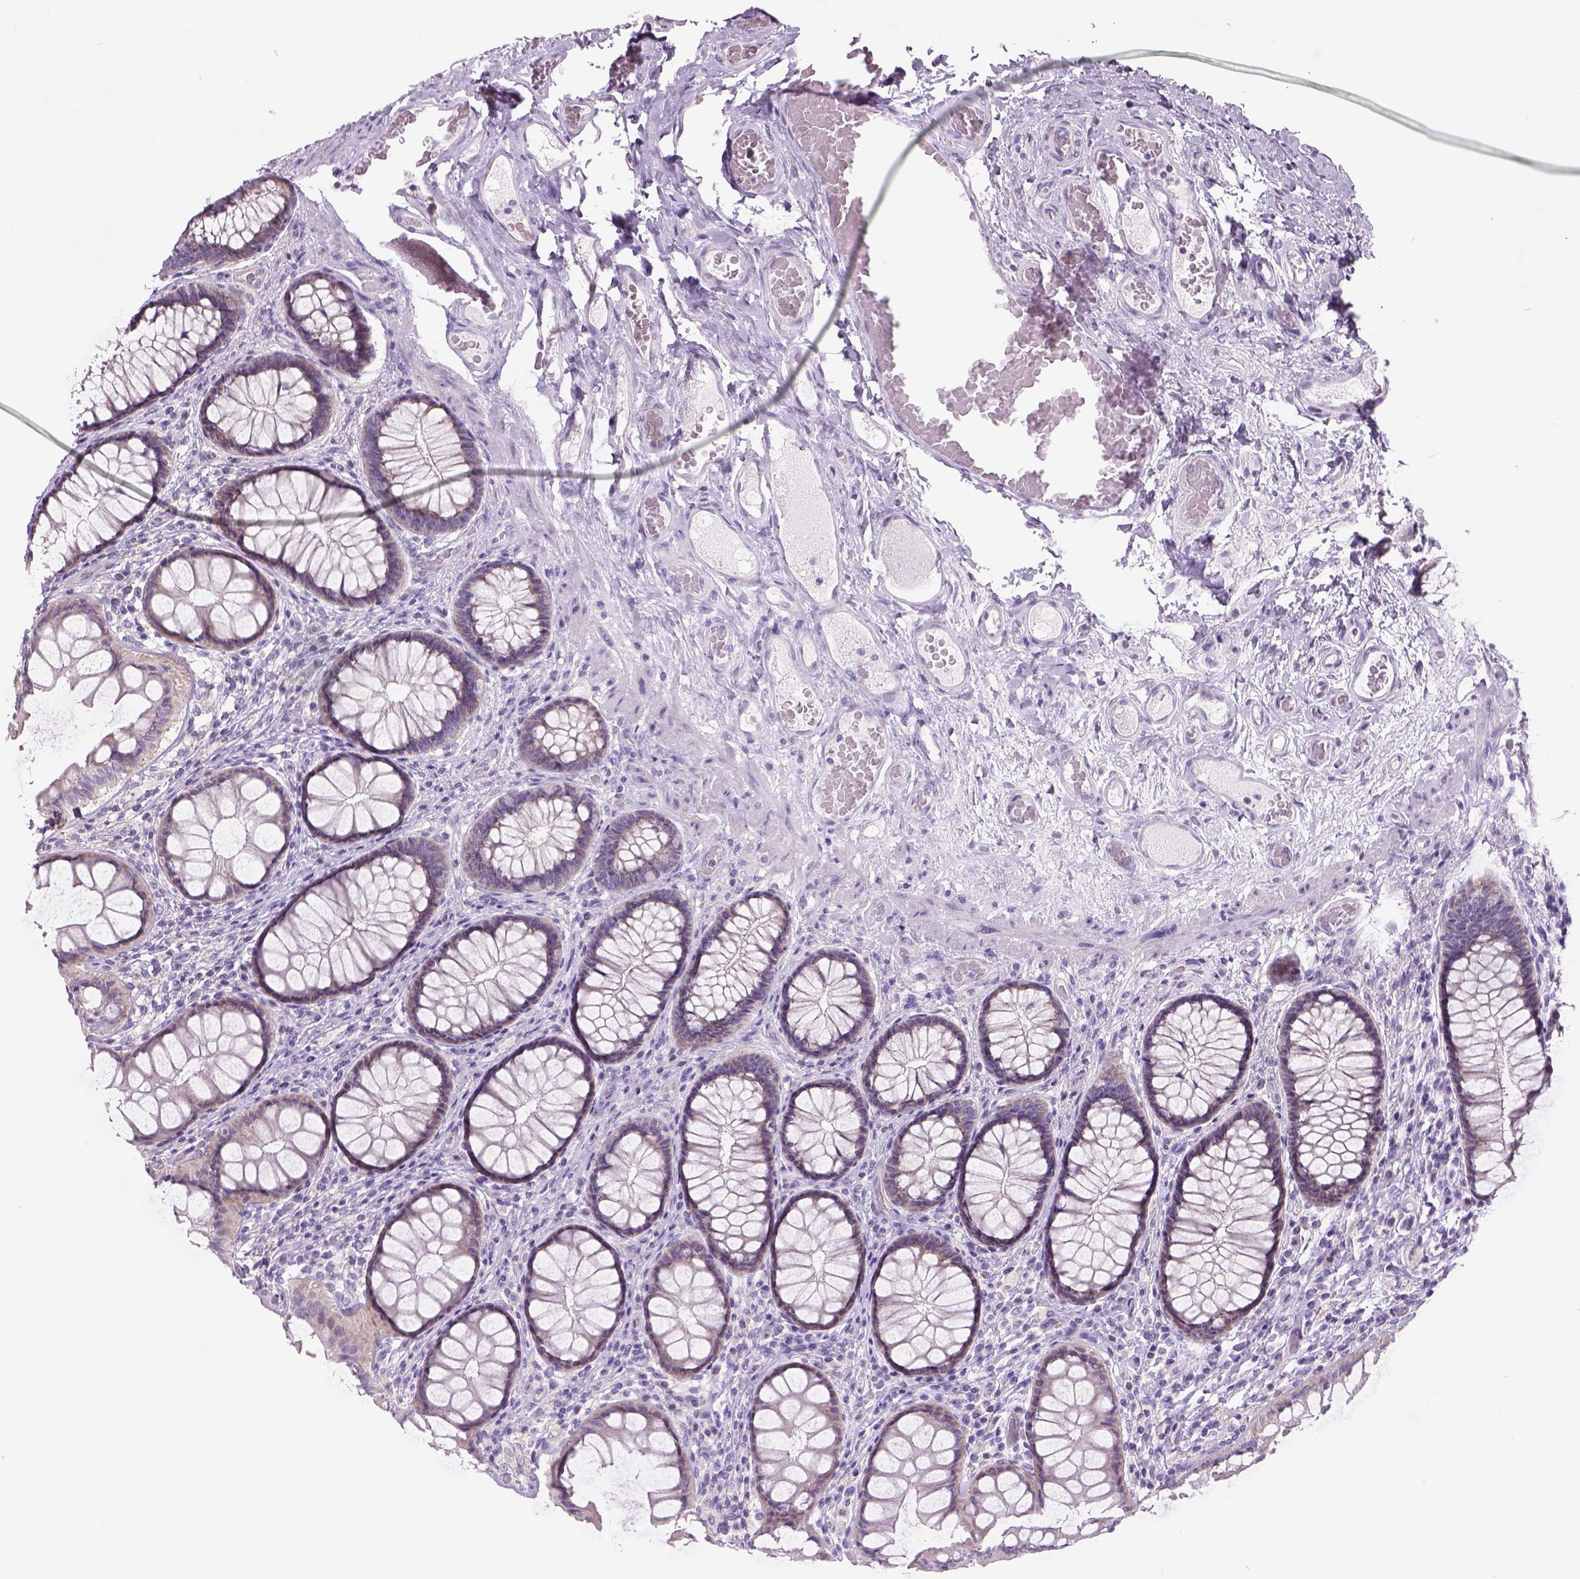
{"staining": {"intensity": "negative", "quantity": "none", "location": "none"}, "tissue": "colon", "cell_type": "Endothelial cells", "image_type": "normal", "snomed": [{"axis": "morphology", "description": "Normal tissue, NOS"}, {"axis": "topography", "description": "Colon"}], "caption": "Immunohistochemistry (IHC) micrograph of unremarkable colon: human colon stained with DAB displays no significant protein positivity in endothelial cells.", "gene": "ADGRV1", "patient": {"sex": "female", "age": 65}}